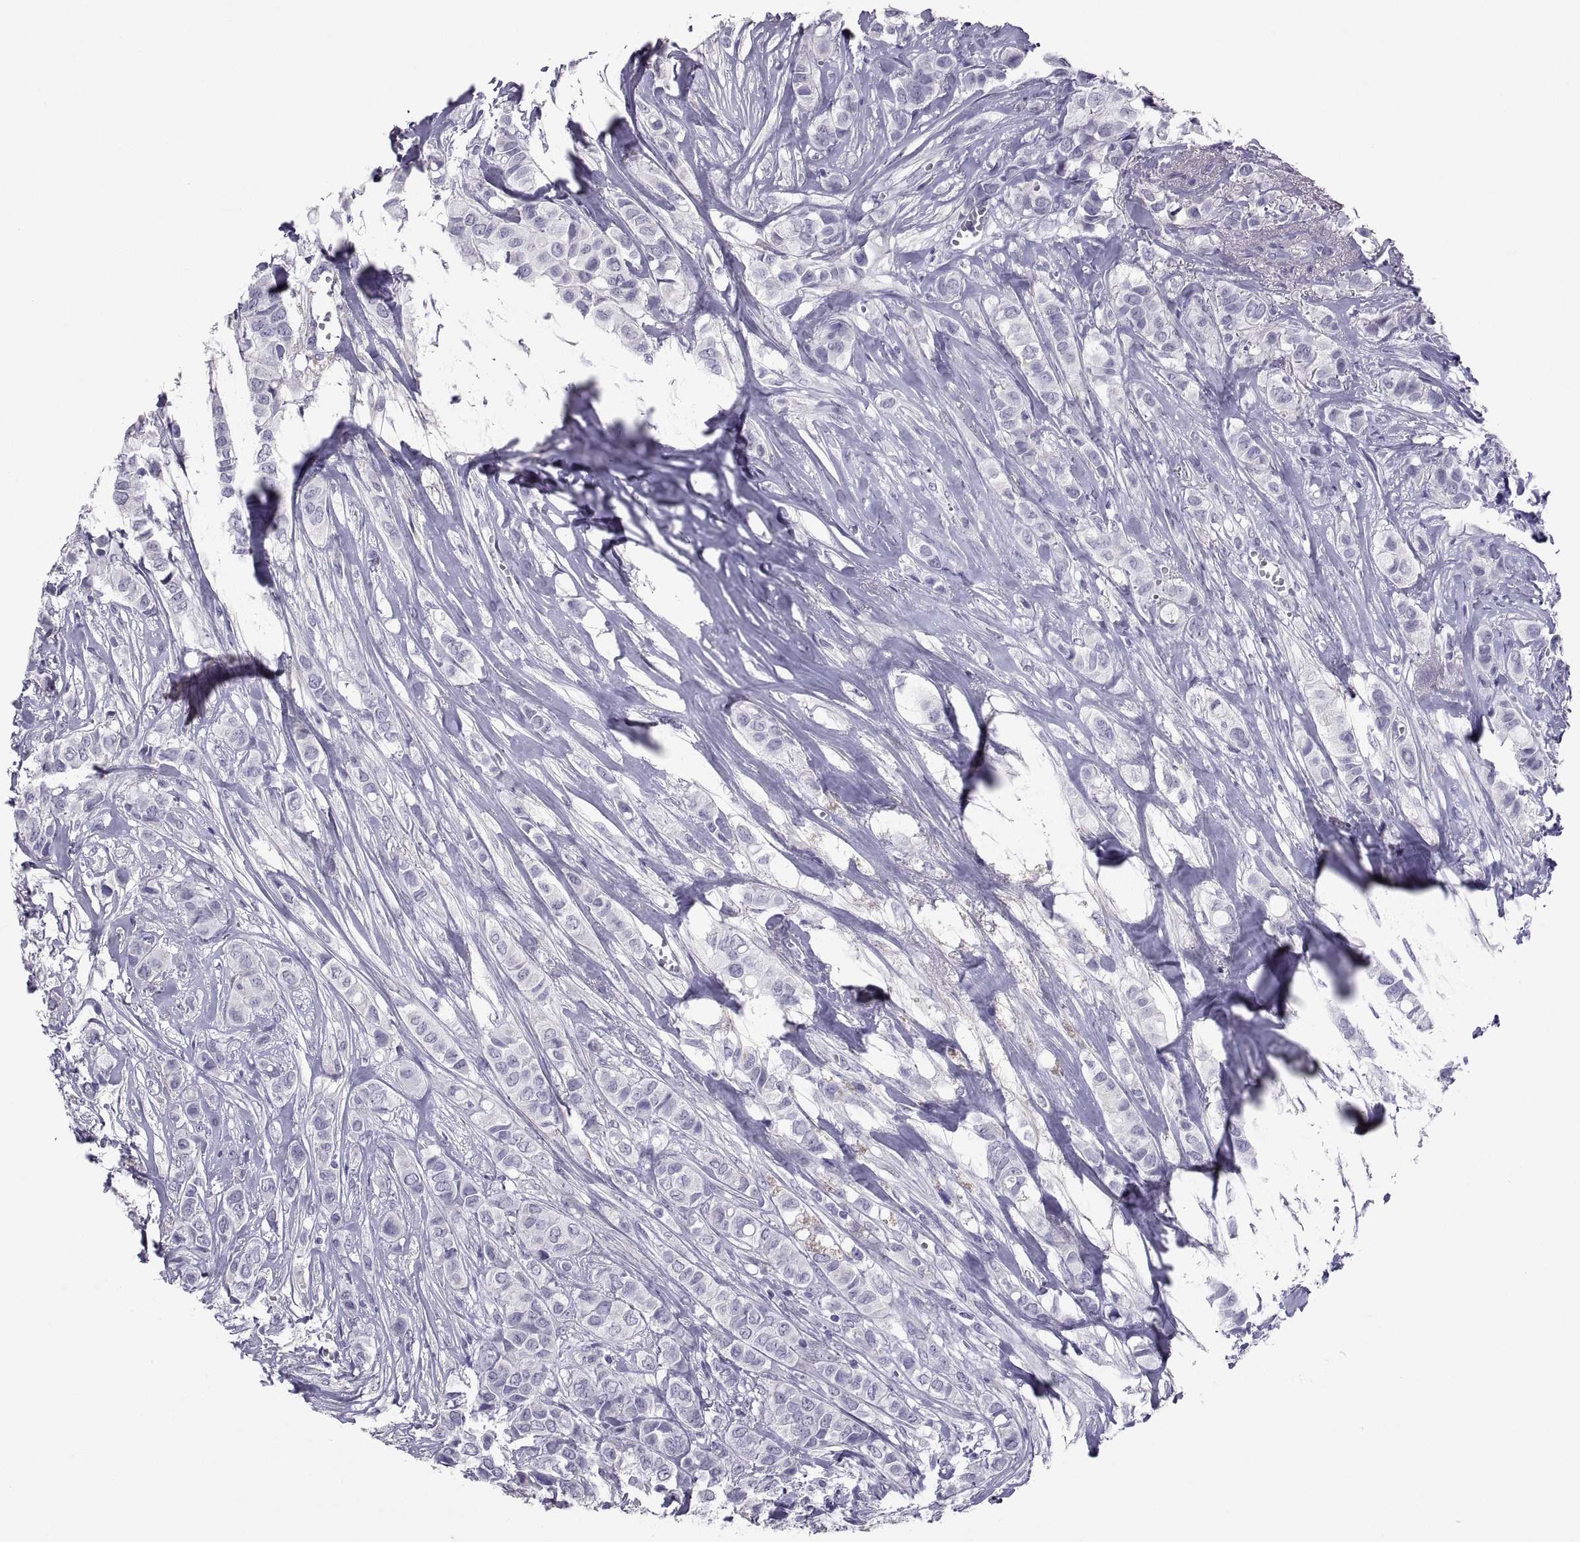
{"staining": {"intensity": "negative", "quantity": "none", "location": "none"}, "tissue": "breast cancer", "cell_type": "Tumor cells", "image_type": "cancer", "snomed": [{"axis": "morphology", "description": "Duct carcinoma"}, {"axis": "topography", "description": "Breast"}], "caption": "Tumor cells show no significant staining in infiltrating ductal carcinoma (breast). The staining is performed using DAB brown chromogen with nuclei counter-stained in using hematoxylin.", "gene": "IGSF1", "patient": {"sex": "female", "age": 85}}